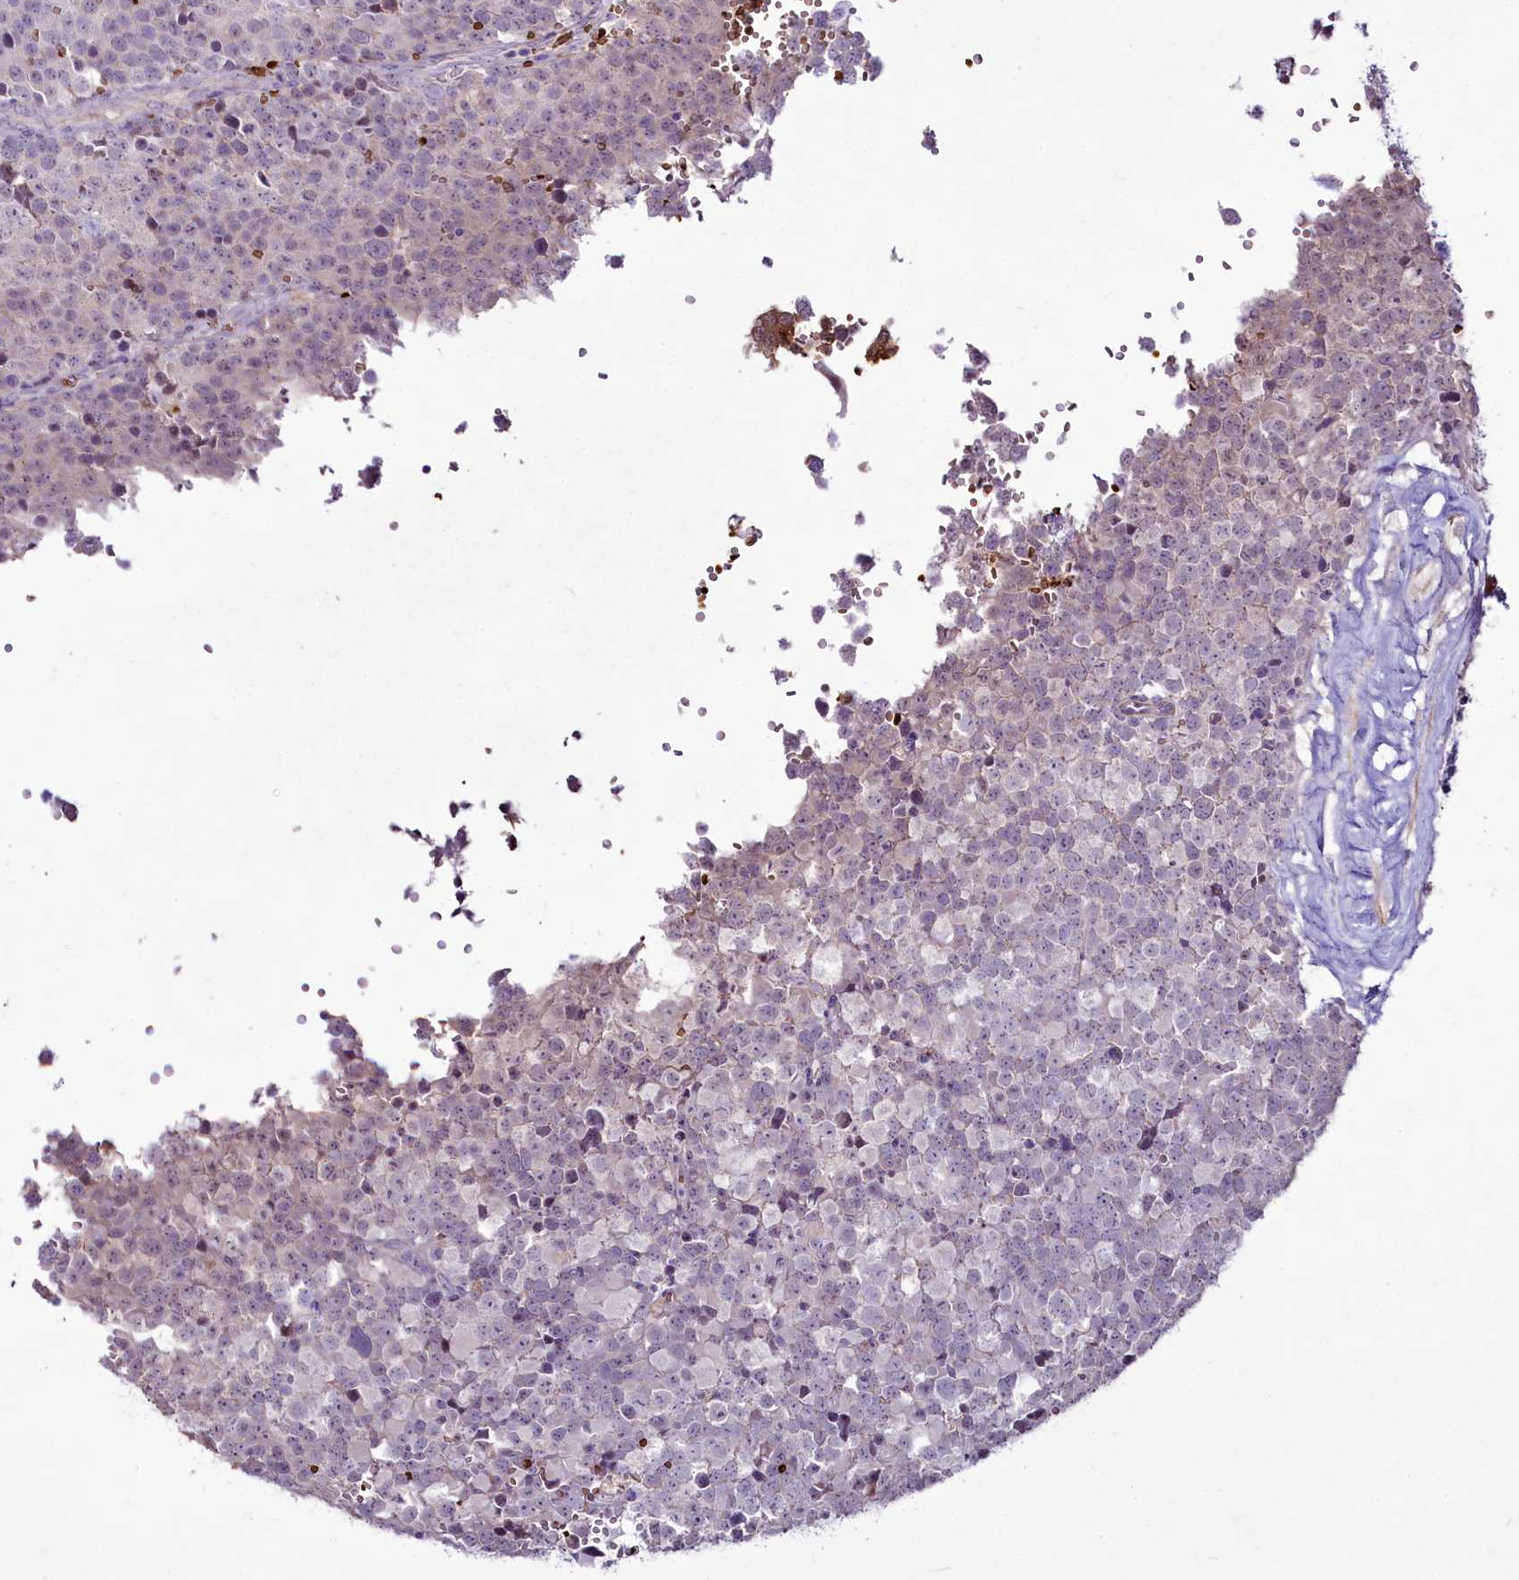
{"staining": {"intensity": "negative", "quantity": "none", "location": "none"}, "tissue": "testis cancer", "cell_type": "Tumor cells", "image_type": "cancer", "snomed": [{"axis": "morphology", "description": "Seminoma, NOS"}, {"axis": "topography", "description": "Testis"}], "caption": "A high-resolution micrograph shows immunohistochemistry (IHC) staining of testis seminoma, which demonstrates no significant expression in tumor cells. Brightfield microscopy of immunohistochemistry (IHC) stained with DAB (brown) and hematoxylin (blue), captured at high magnification.", "gene": "SUSD3", "patient": {"sex": "male", "age": 71}}